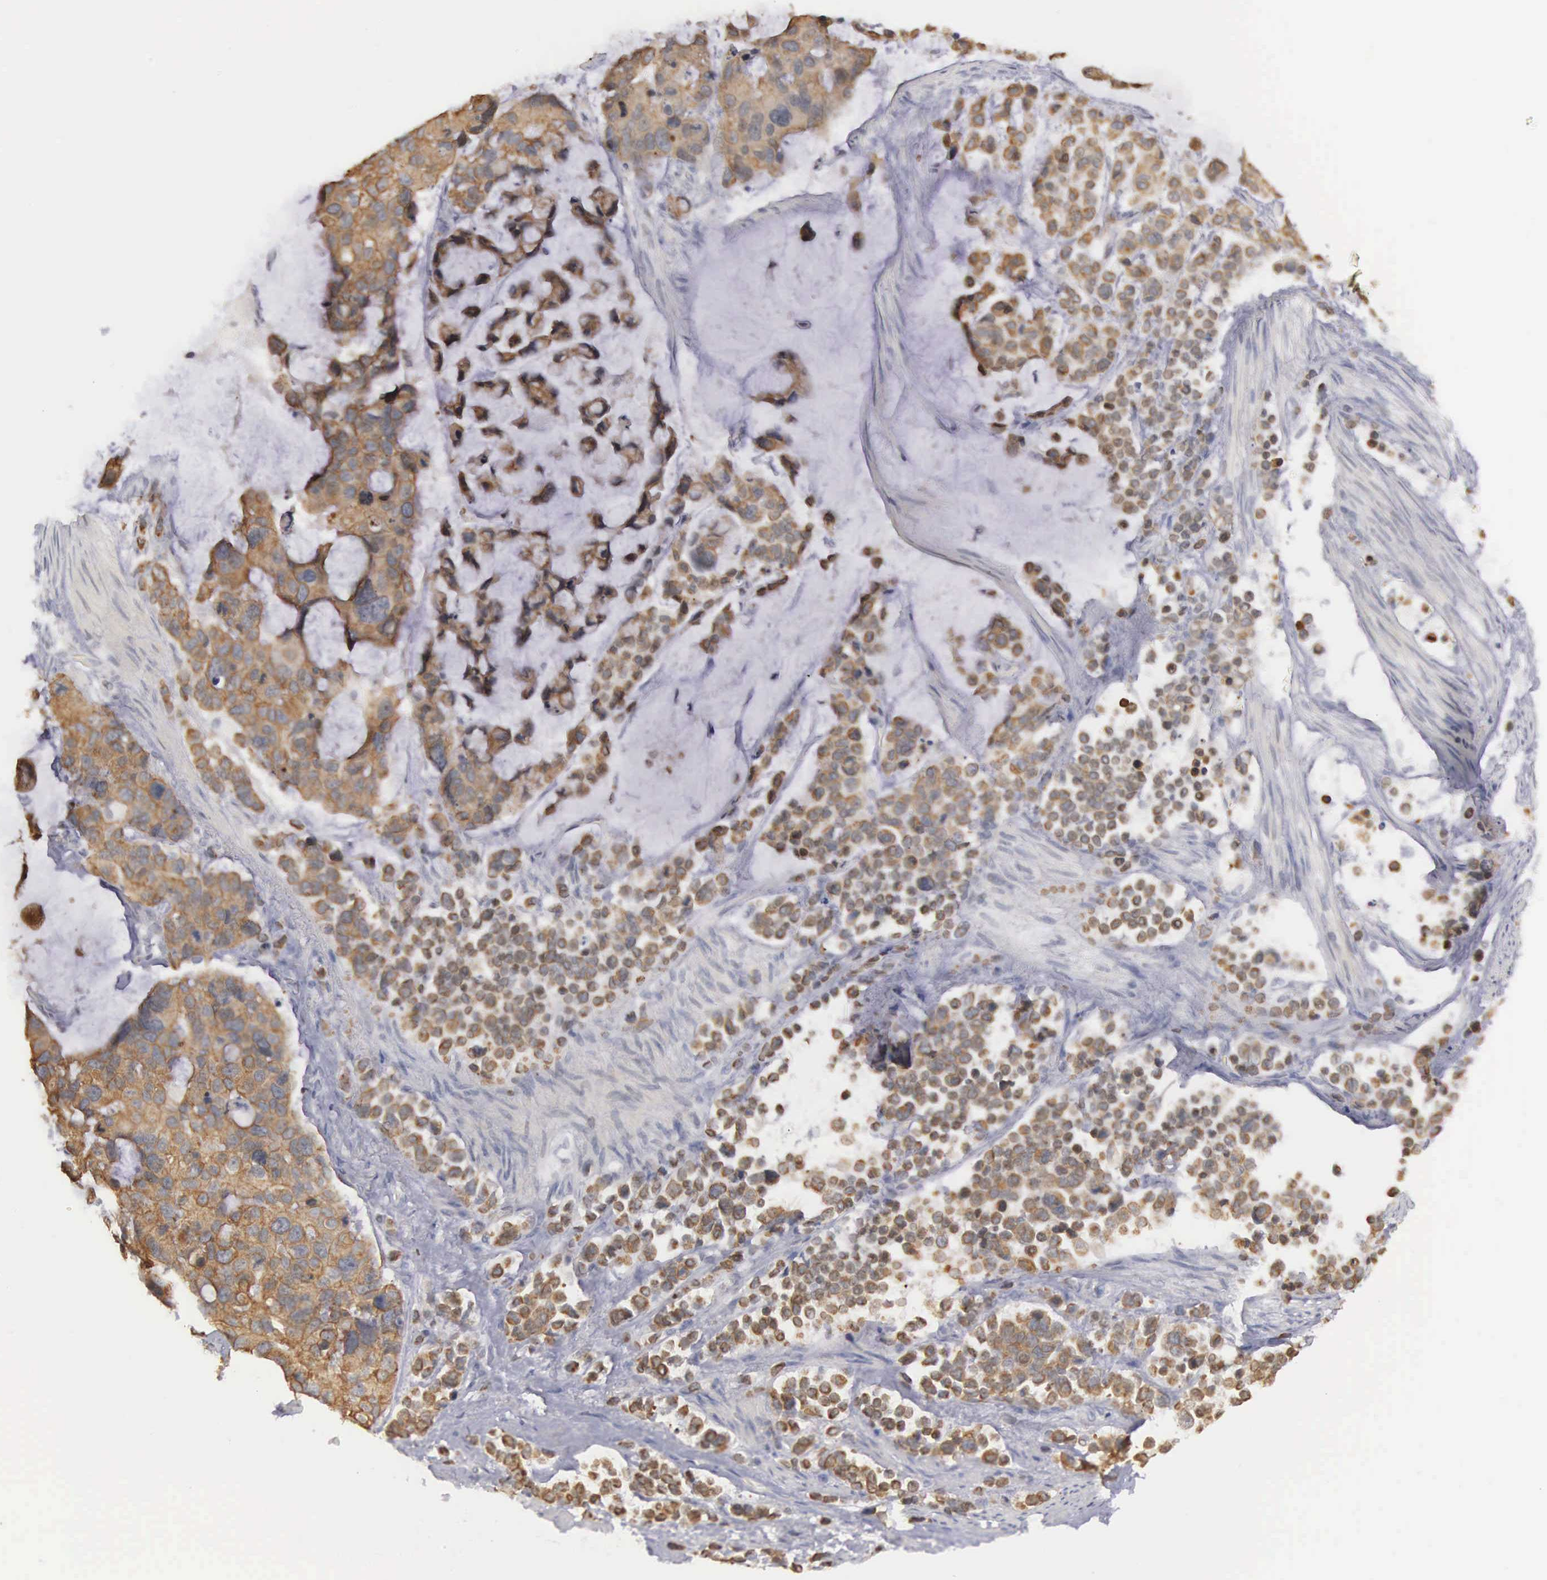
{"staining": {"intensity": "moderate", "quantity": ">75%", "location": "cytoplasmic/membranous"}, "tissue": "stomach cancer", "cell_type": "Tumor cells", "image_type": "cancer", "snomed": [{"axis": "morphology", "description": "Adenocarcinoma, NOS"}, {"axis": "topography", "description": "Stomach, upper"}], "caption": "The photomicrograph demonstrates staining of stomach cancer, revealing moderate cytoplasmic/membranous protein staining (brown color) within tumor cells.", "gene": "WDR89", "patient": {"sex": "male", "age": 71}}